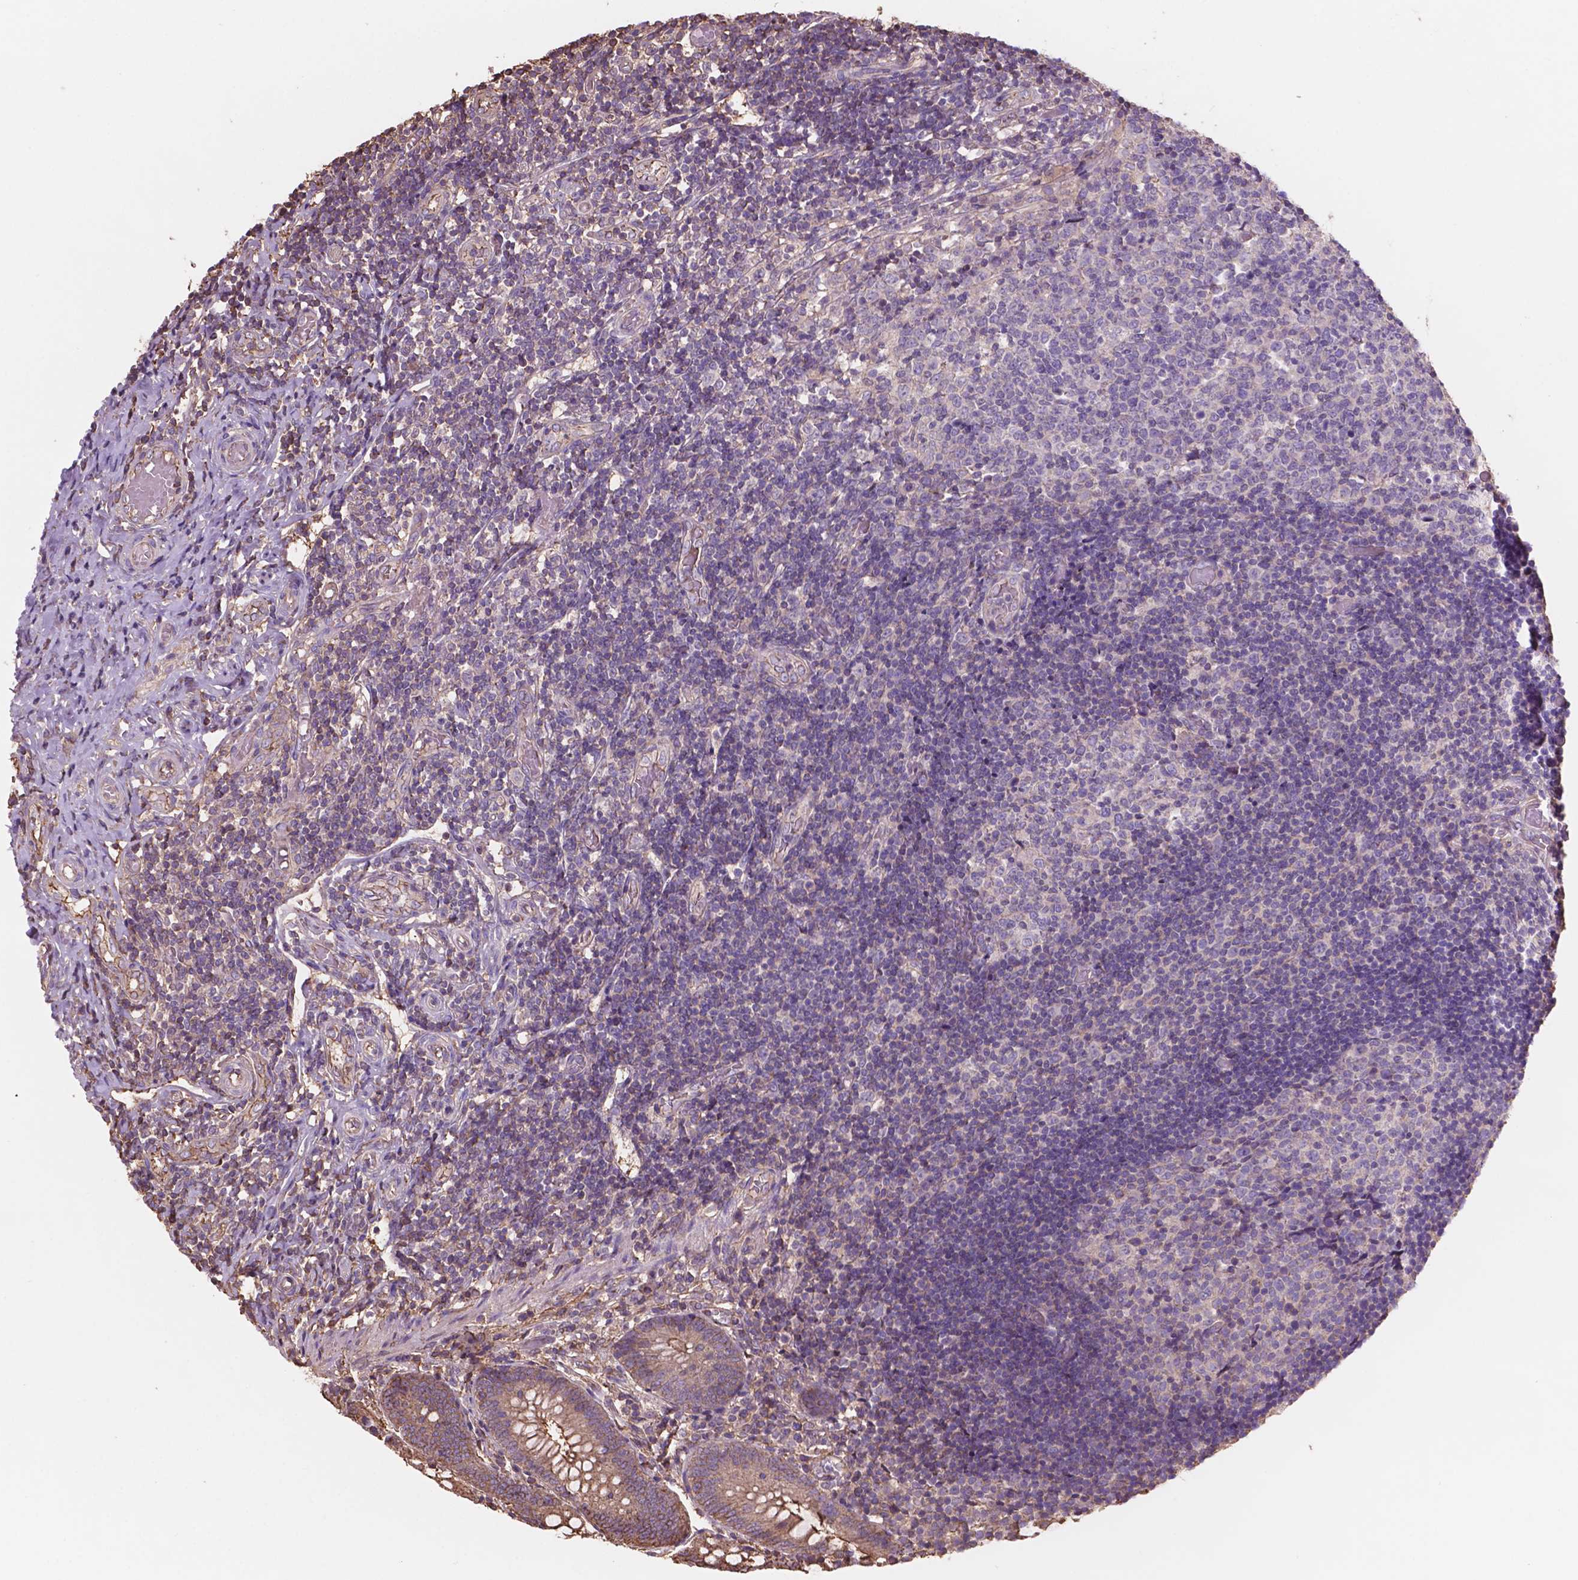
{"staining": {"intensity": "moderate", "quantity": ">75%", "location": "cytoplasmic/membranous"}, "tissue": "appendix", "cell_type": "Glandular cells", "image_type": "normal", "snomed": [{"axis": "morphology", "description": "Normal tissue, NOS"}, {"axis": "topography", "description": "Appendix"}], "caption": "High-magnification brightfield microscopy of benign appendix stained with DAB (3,3'-diaminobenzidine) (brown) and counterstained with hematoxylin (blue). glandular cells exhibit moderate cytoplasmic/membranous expression is seen in approximately>75% of cells.", "gene": "NIPA2", "patient": {"sex": "female", "age": 32}}